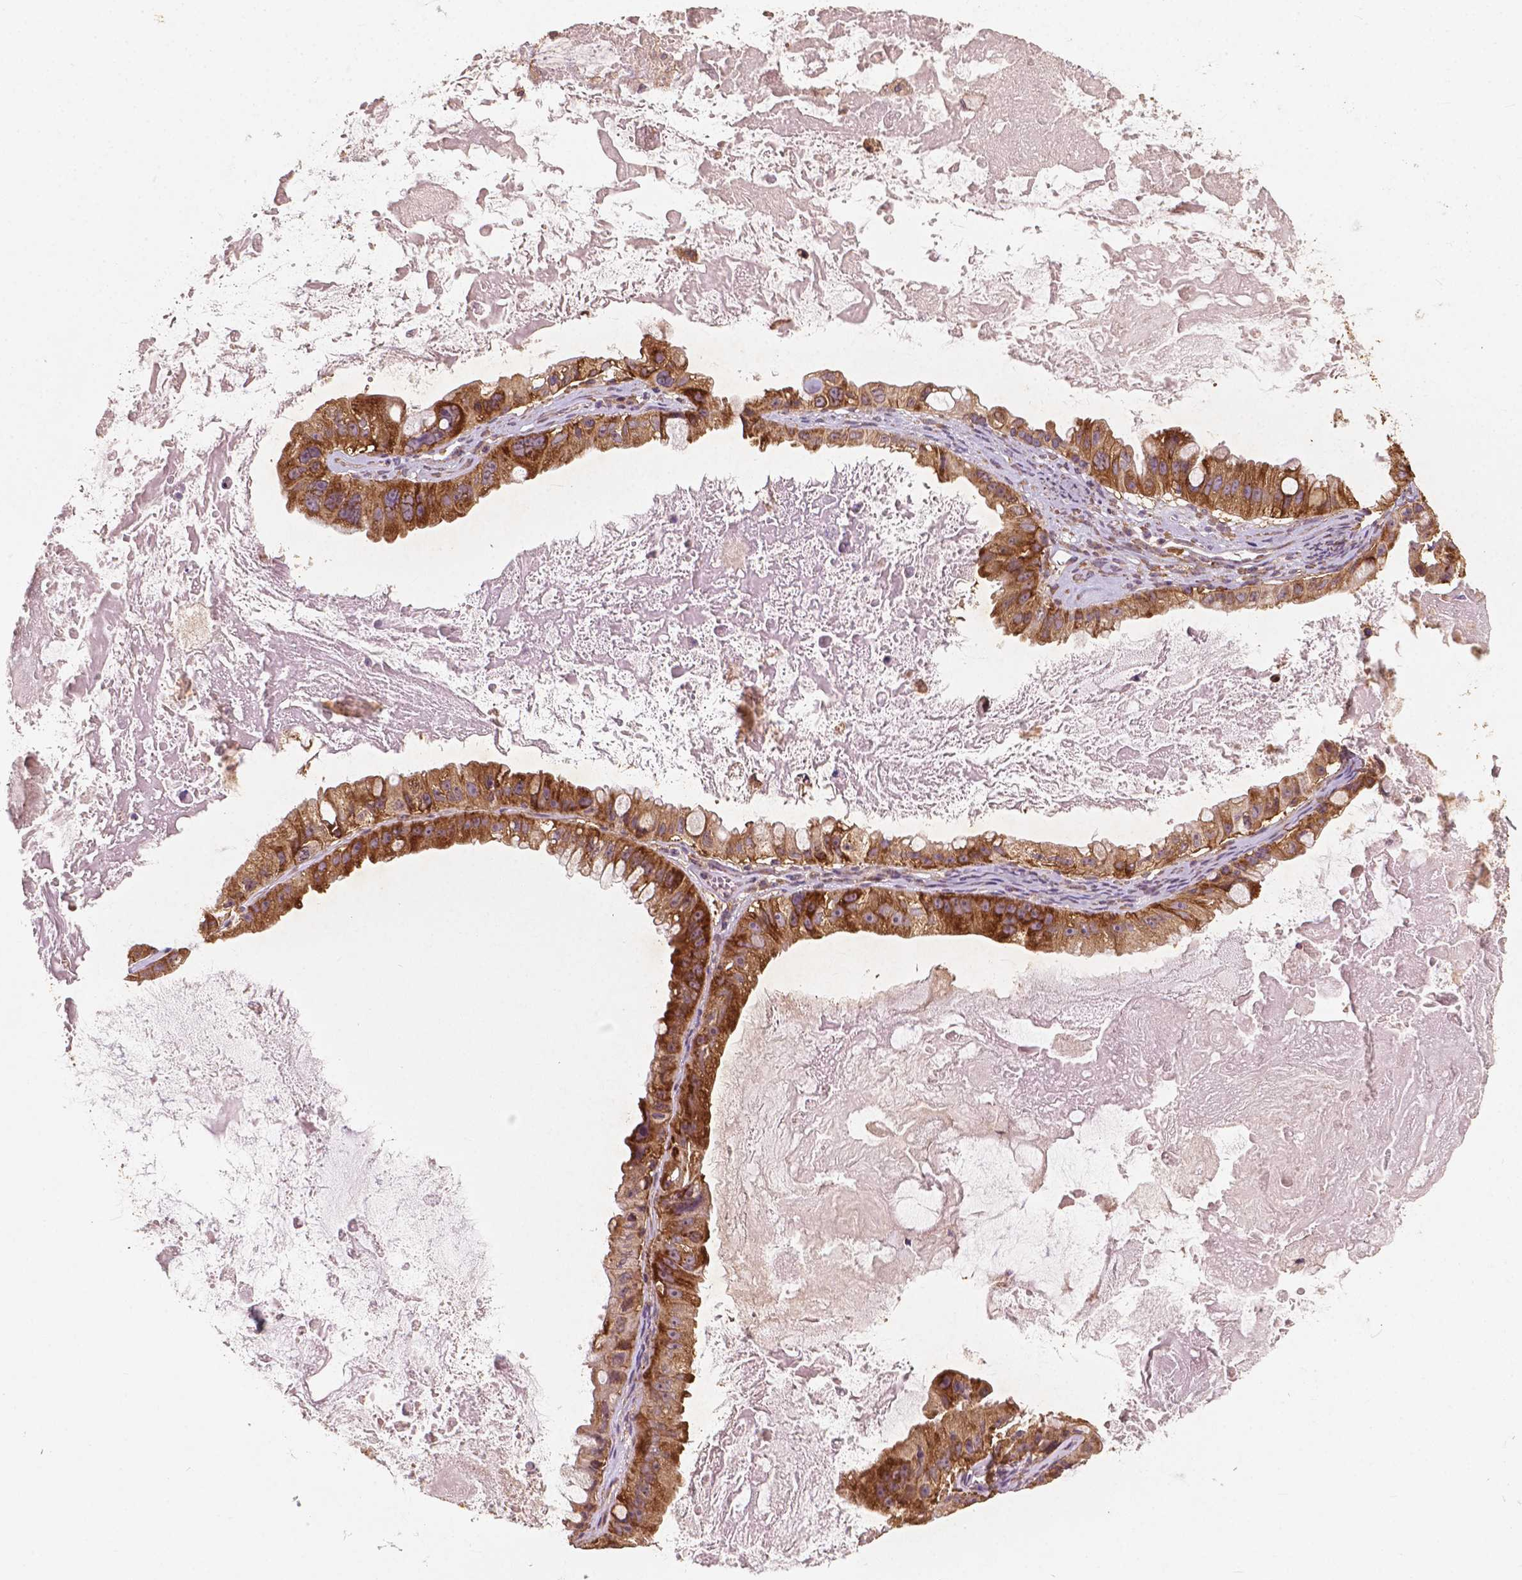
{"staining": {"intensity": "moderate", "quantity": ">75%", "location": "cytoplasmic/membranous"}, "tissue": "ovarian cancer", "cell_type": "Tumor cells", "image_type": "cancer", "snomed": [{"axis": "morphology", "description": "Cystadenocarcinoma, mucinous, NOS"}, {"axis": "topography", "description": "Ovary"}], "caption": "This micrograph exhibits mucinous cystadenocarcinoma (ovarian) stained with immunohistochemistry to label a protein in brown. The cytoplasmic/membranous of tumor cells show moderate positivity for the protein. Nuclei are counter-stained blue.", "gene": "G3BP1", "patient": {"sex": "female", "age": 61}}